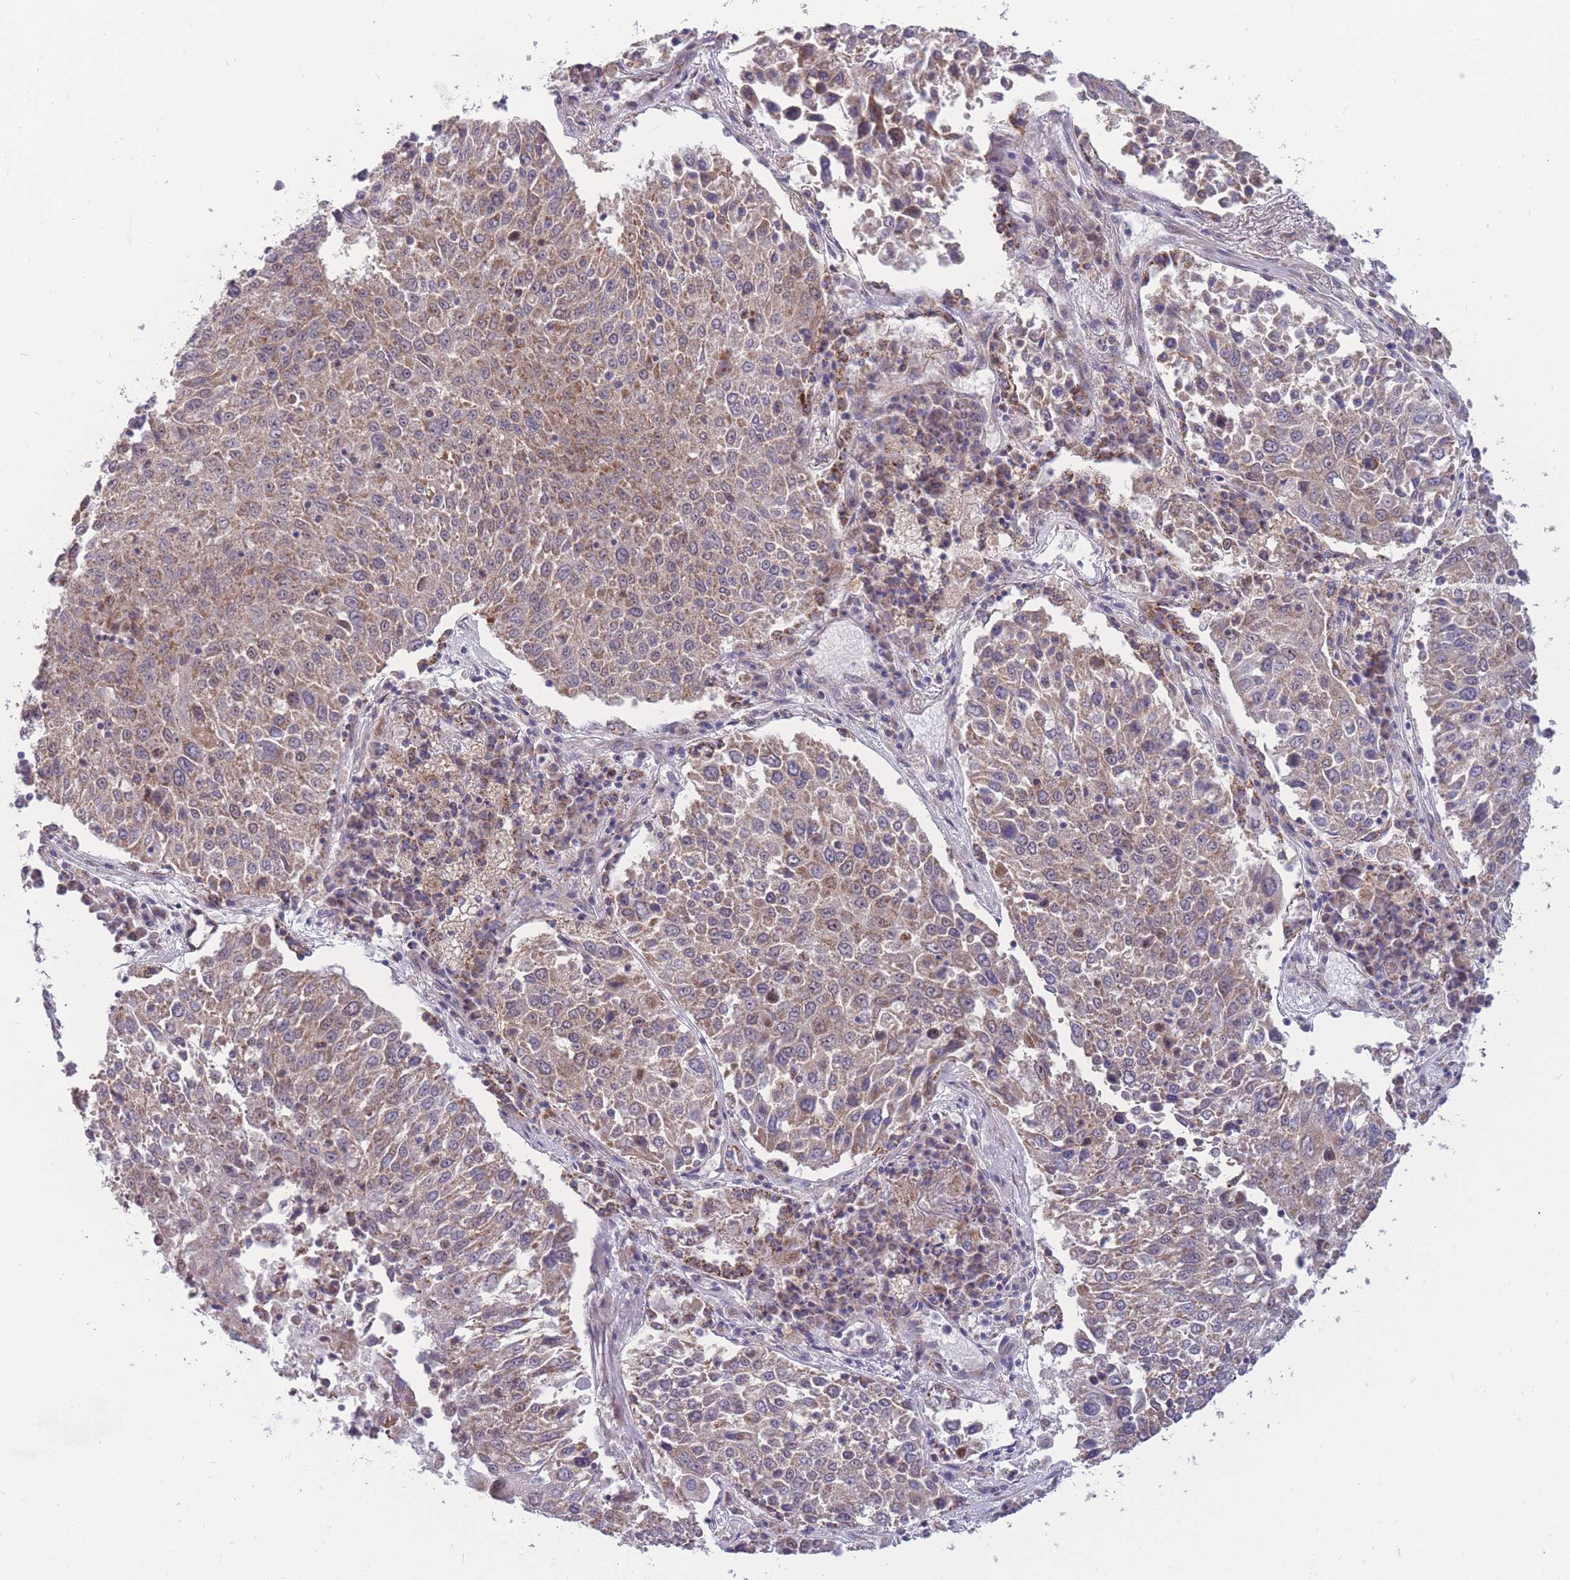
{"staining": {"intensity": "moderate", "quantity": ">75%", "location": "cytoplasmic/membranous"}, "tissue": "lung cancer", "cell_type": "Tumor cells", "image_type": "cancer", "snomed": [{"axis": "morphology", "description": "Squamous cell carcinoma, NOS"}, {"axis": "topography", "description": "Lung"}], "caption": "Human squamous cell carcinoma (lung) stained with a brown dye demonstrates moderate cytoplasmic/membranous positive expression in about >75% of tumor cells.", "gene": "MCIDAS", "patient": {"sex": "male", "age": 65}}